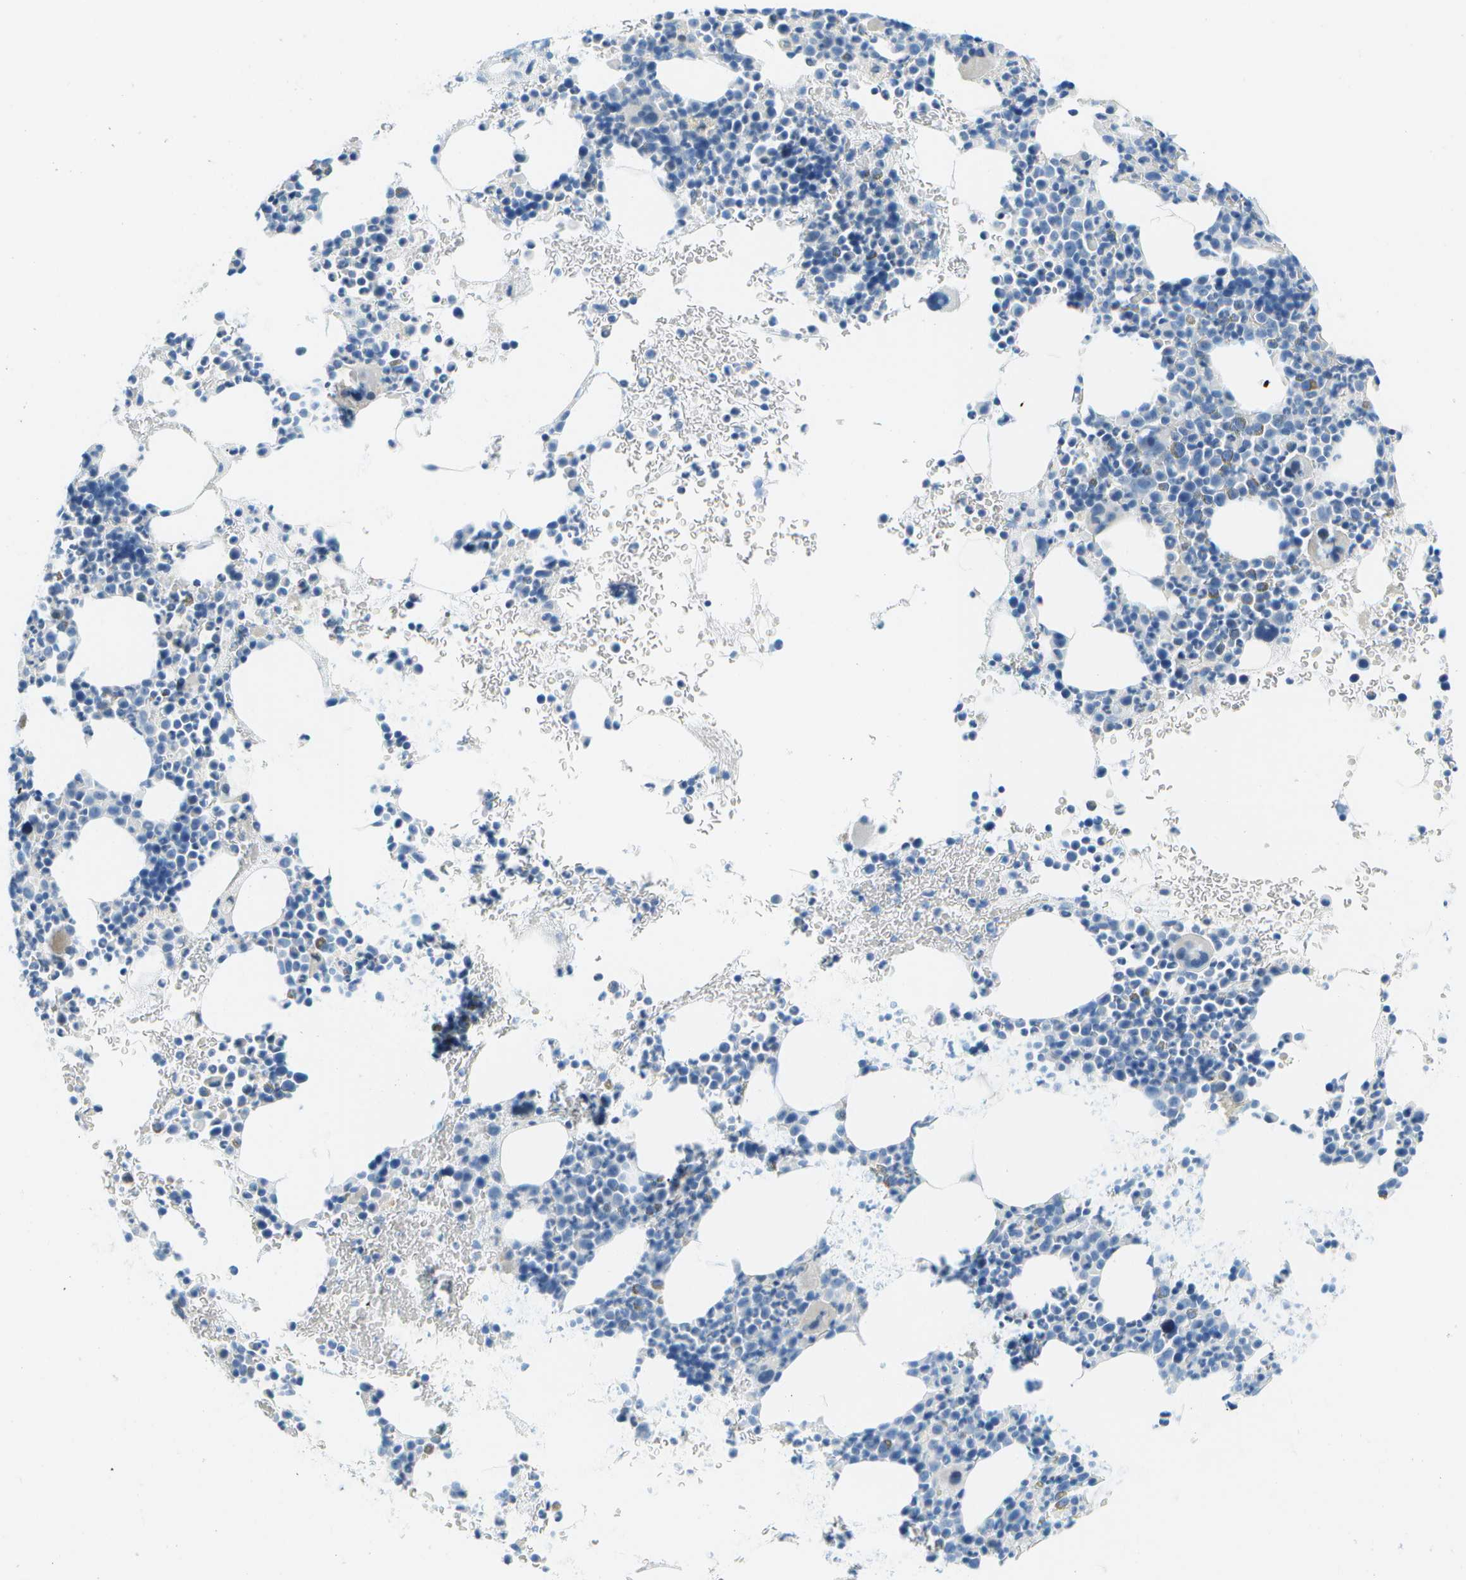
{"staining": {"intensity": "weak", "quantity": "<25%", "location": "cytoplasmic/membranous"}, "tissue": "bone marrow", "cell_type": "Hematopoietic cells", "image_type": "normal", "snomed": [{"axis": "morphology", "description": "Normal tissue, NOS"}, {"axis": "morphology", "description": "Inflammation, NOS"}, {"axis": "topography", "description": "Bone marrow"}], "caption": "Human bone marrow stained for a protein using immunohistochemistry (IHC) shows no expression in hematopoietic cells.", "gene": "CDHR2", "patient": {"sex": "male", "age": 73}}